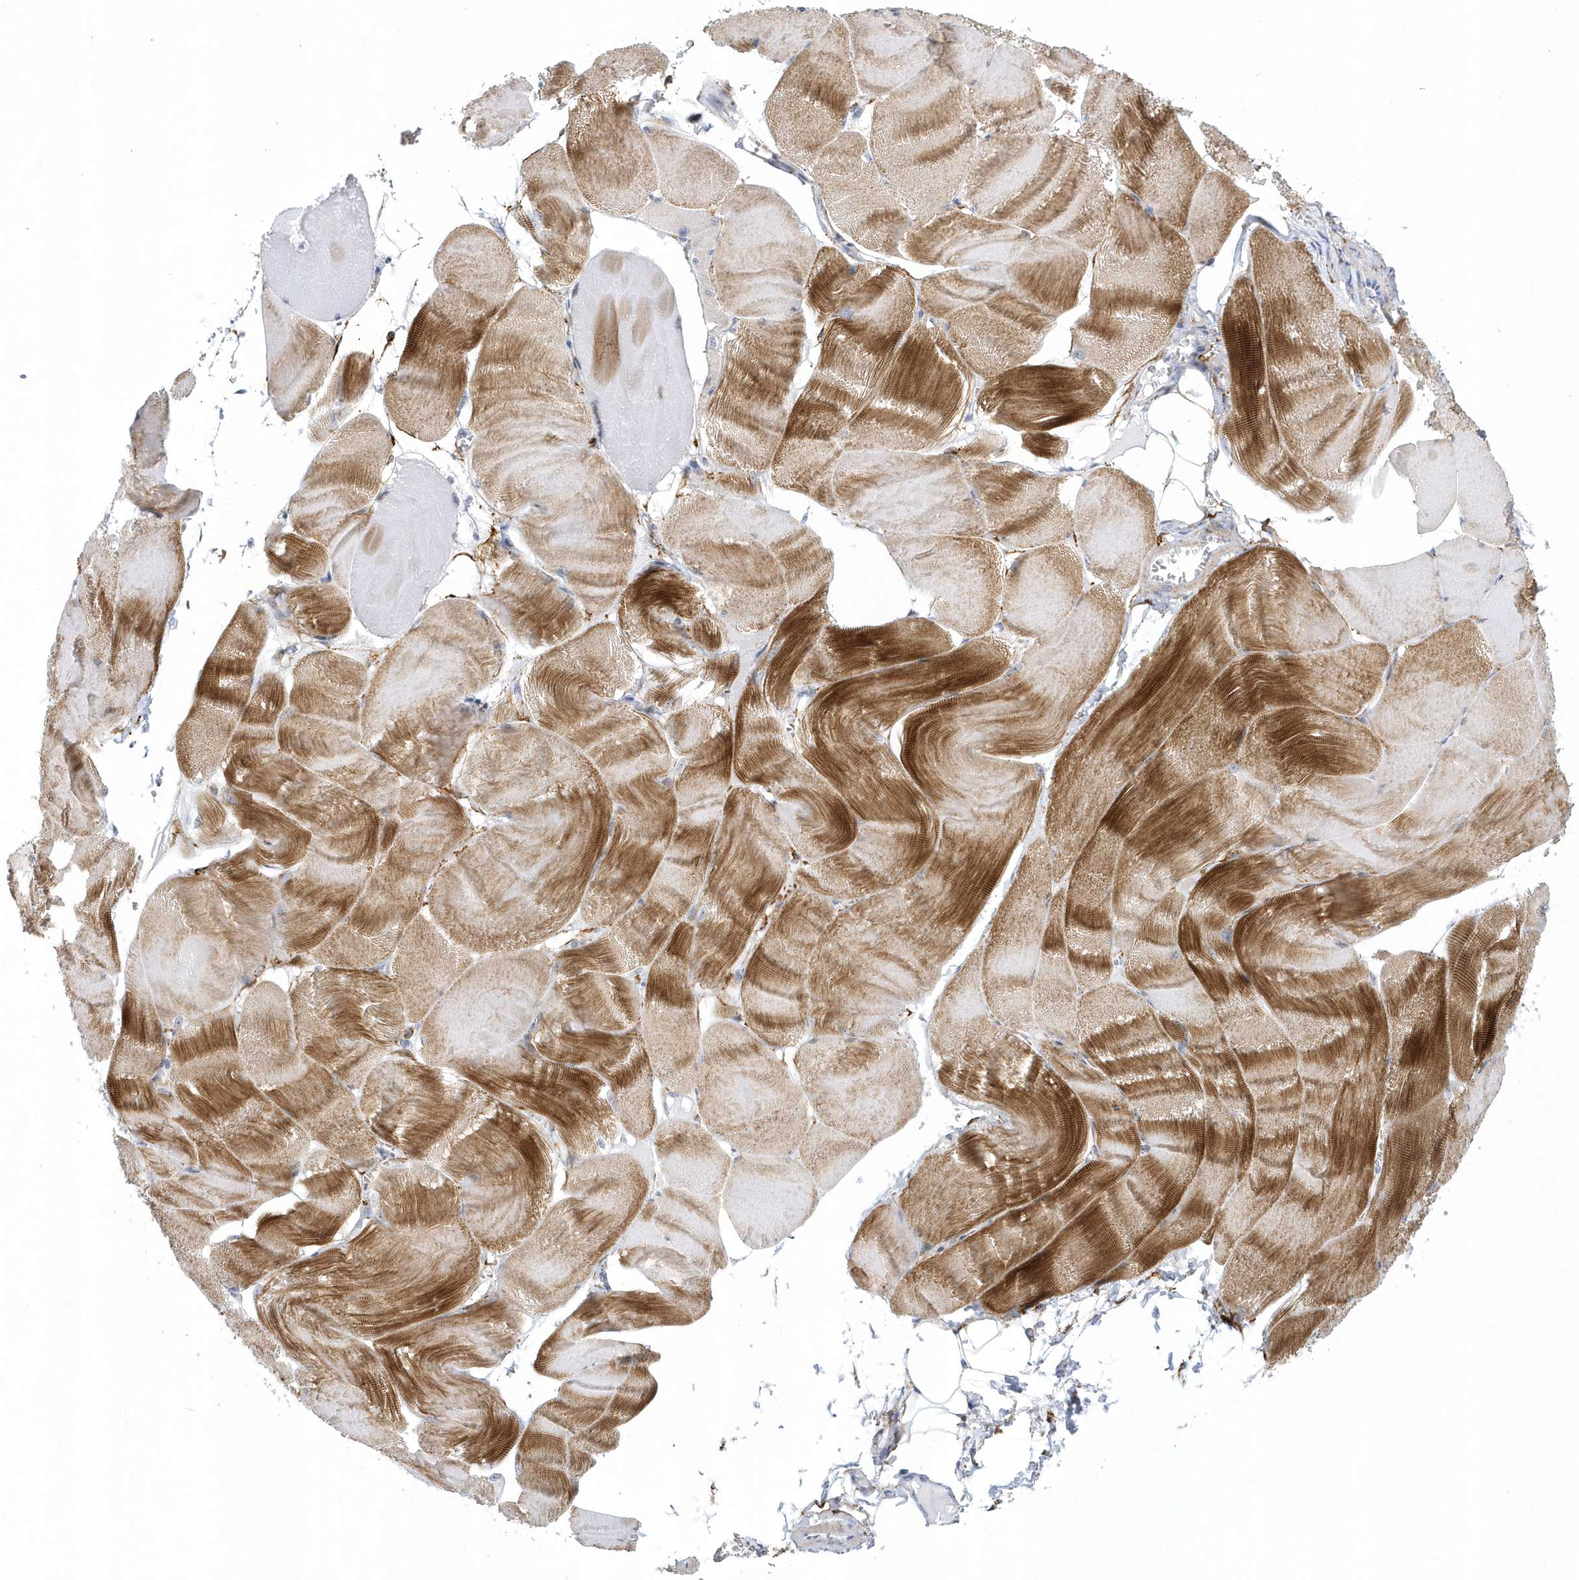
{"staining": {"intensity": "strong", "quantity": "25%-75%", "location": "cytoplasmic/membranous"}, "tissue": "skeletal muscle", "cell_type": "Myocytes", "image_type": "normal", "snomed": [{"axis": "morphology", "description": "Normal tissue, NOS"}, {"axis": "morphology", "description": "Basal cell carcinoma"}, {"axis": "topography", "description": "Skeletal muscle"}], "caption": "DAB immunohistochemical staining of normal skeletal muscle demonstrates strong cytoplasmic/membranous protein staining in approximately 25%-75% of myocytes.", "gene": "WDR27", "patient": {"sex": "female", "age": 64}}